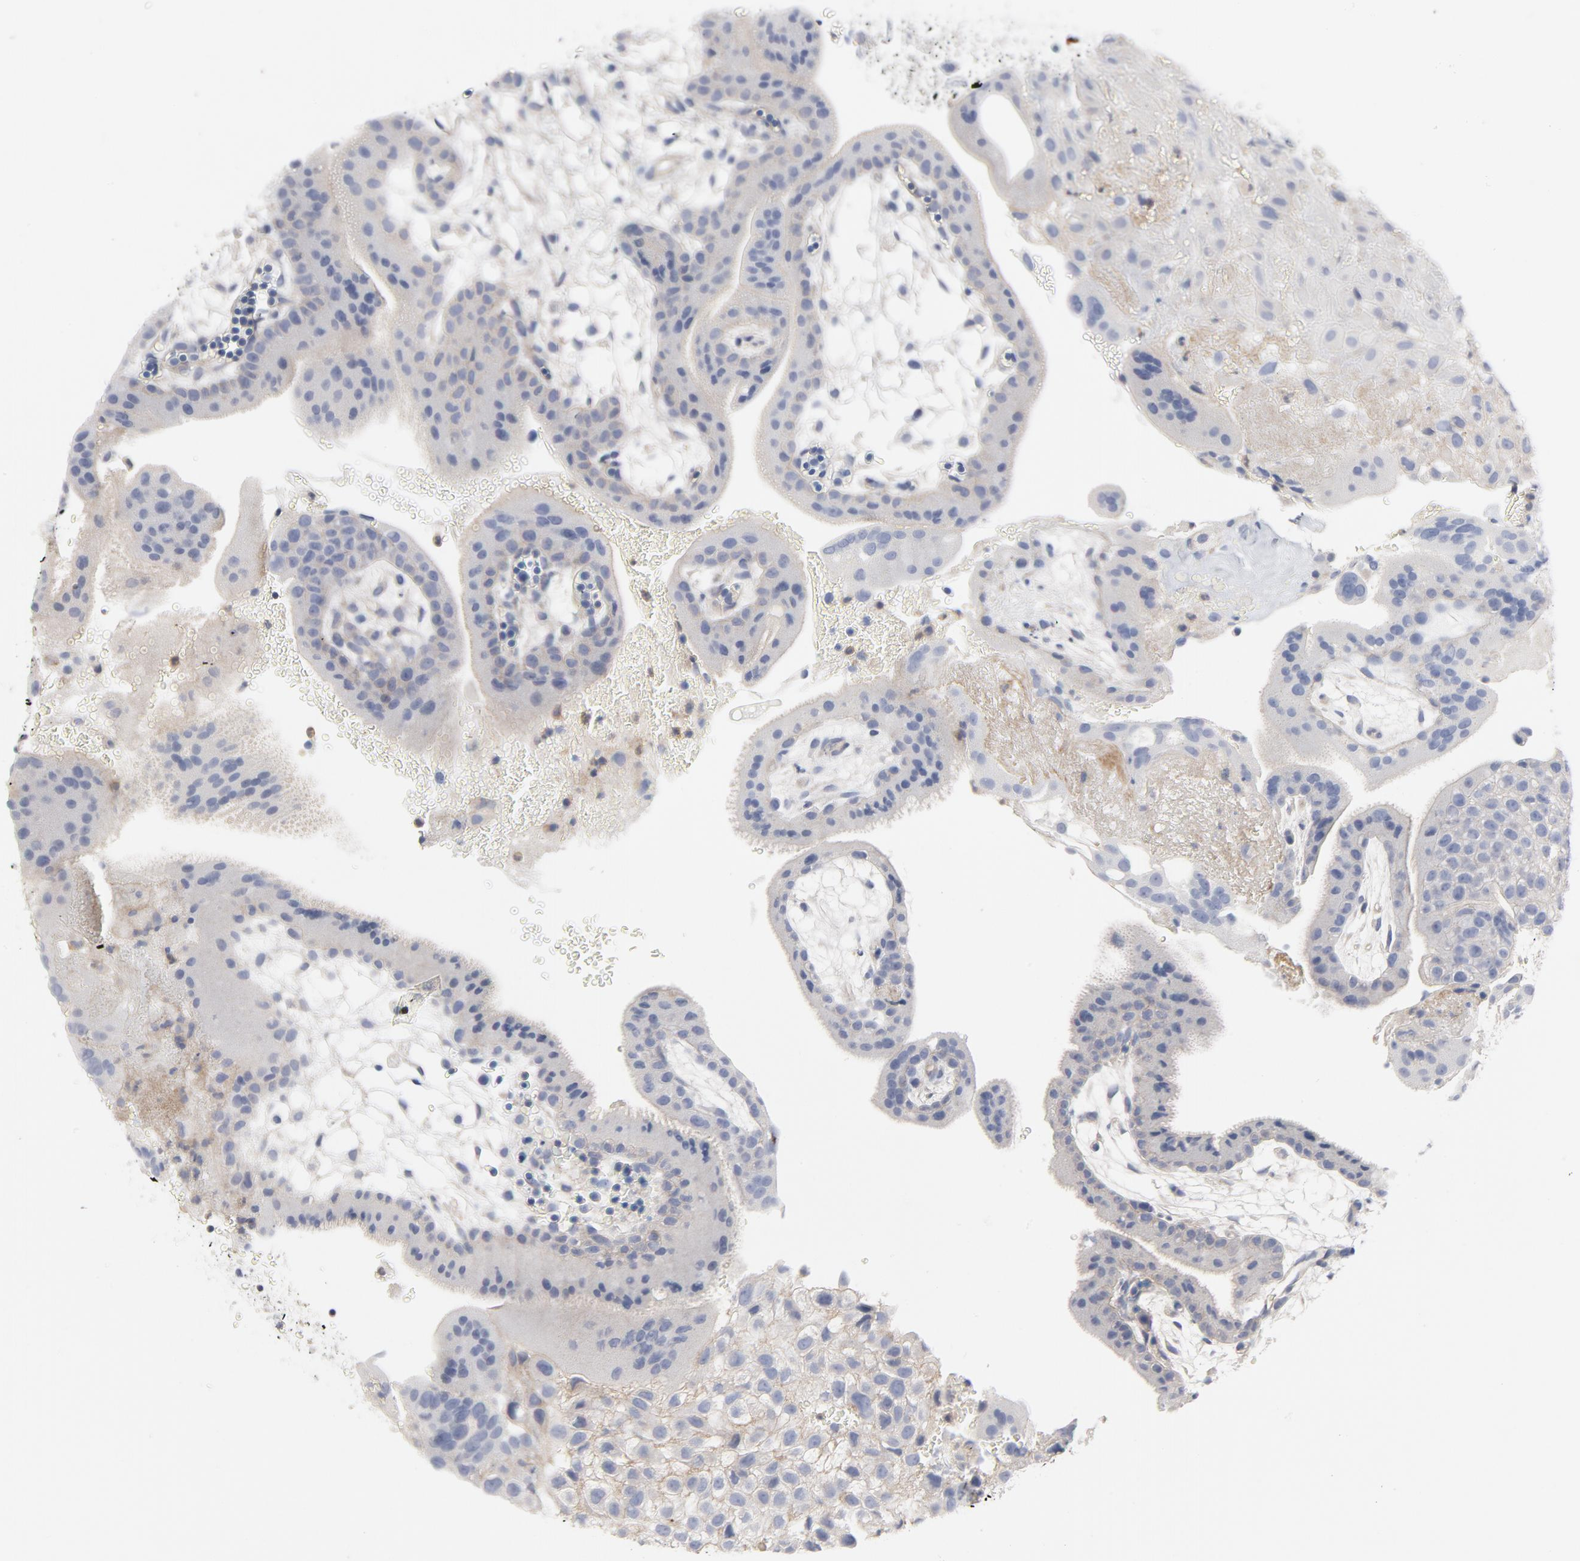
{"staining": {"intensity": "negative", "quantity": "none", "location": "none"}, "tissue": "placenta", "cell_type": "Decidual cells", "image_type": "normal", "snomed": [{"axis": "morphology", "description": "Normal tissue, NOS"}, {"axis": "topography", "description": "Placenta"}], "caption": "High magnification brightfield microscopy of benign placenta stained with DAB (3,3'-diaminobenzidine) (brown) and counterstained with hematoxylin (blue): decidual cells show no significant expression. (Brightfield microscopy of DAB immunohistochemistry (IHC) at high magnification).", "gene": "ROCK1", "patient": {"sex": "female", "age": 19}}